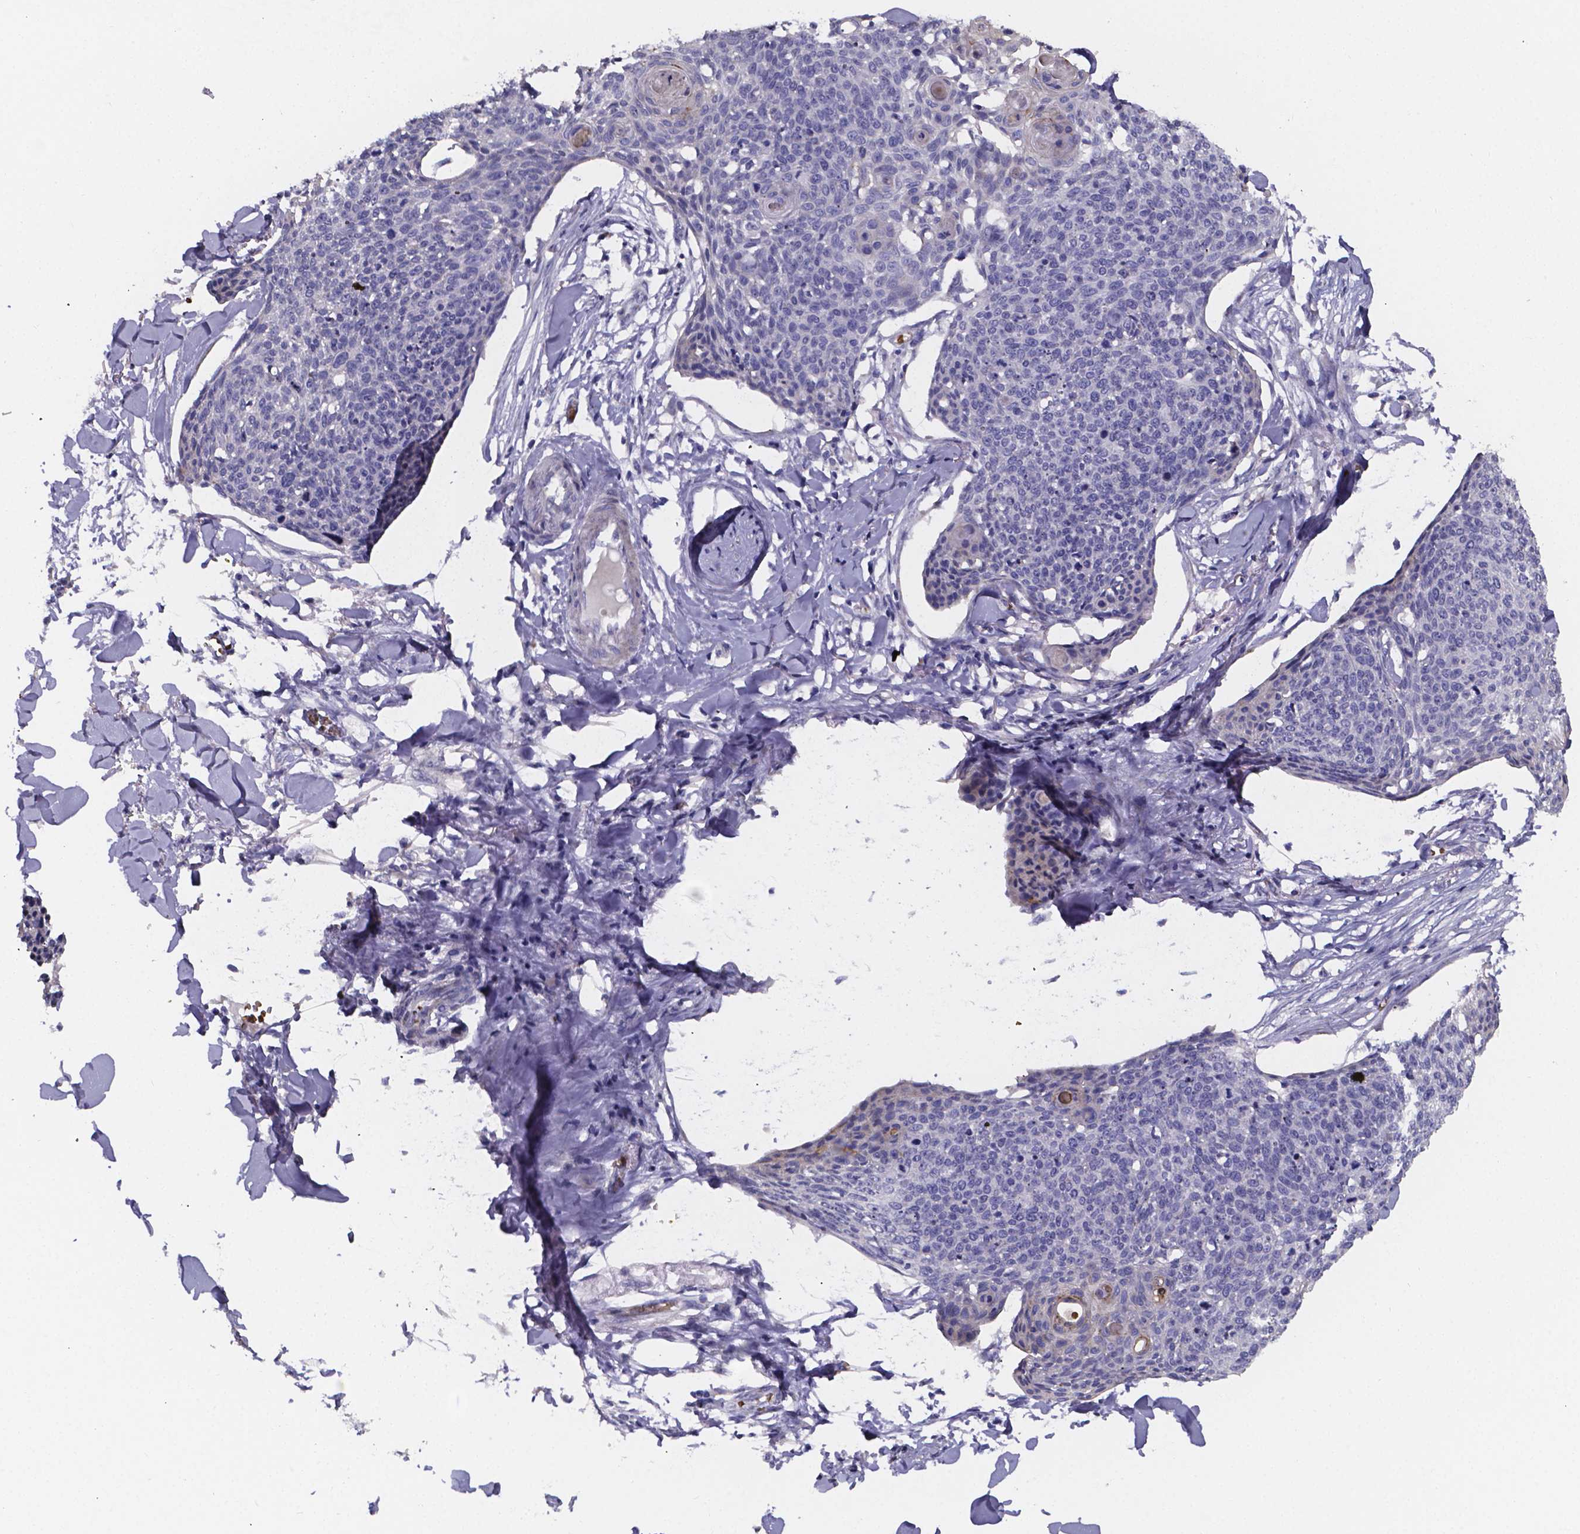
{"staining": {"intensity": "negative", "quantity": "none", "location": "none"}, "tissue": "skin cancer", "cell_type": "Tumor cells", "image_type": "cancer", "snomed": [{"axis": "morphology", "description": "Squamous cell carcinoma, NOS"}, {"axis": "topography", "description": "Skin"}, {"axis": "topography", "description": "Vulva"}], "caption": "This is an immunohistochemistry photomicrograph of squamous cell carcinoma (skin). There is no positivity in tumor cells.", "gene": "GABRA3", "patient": {"sex": "female", "age": 75}}